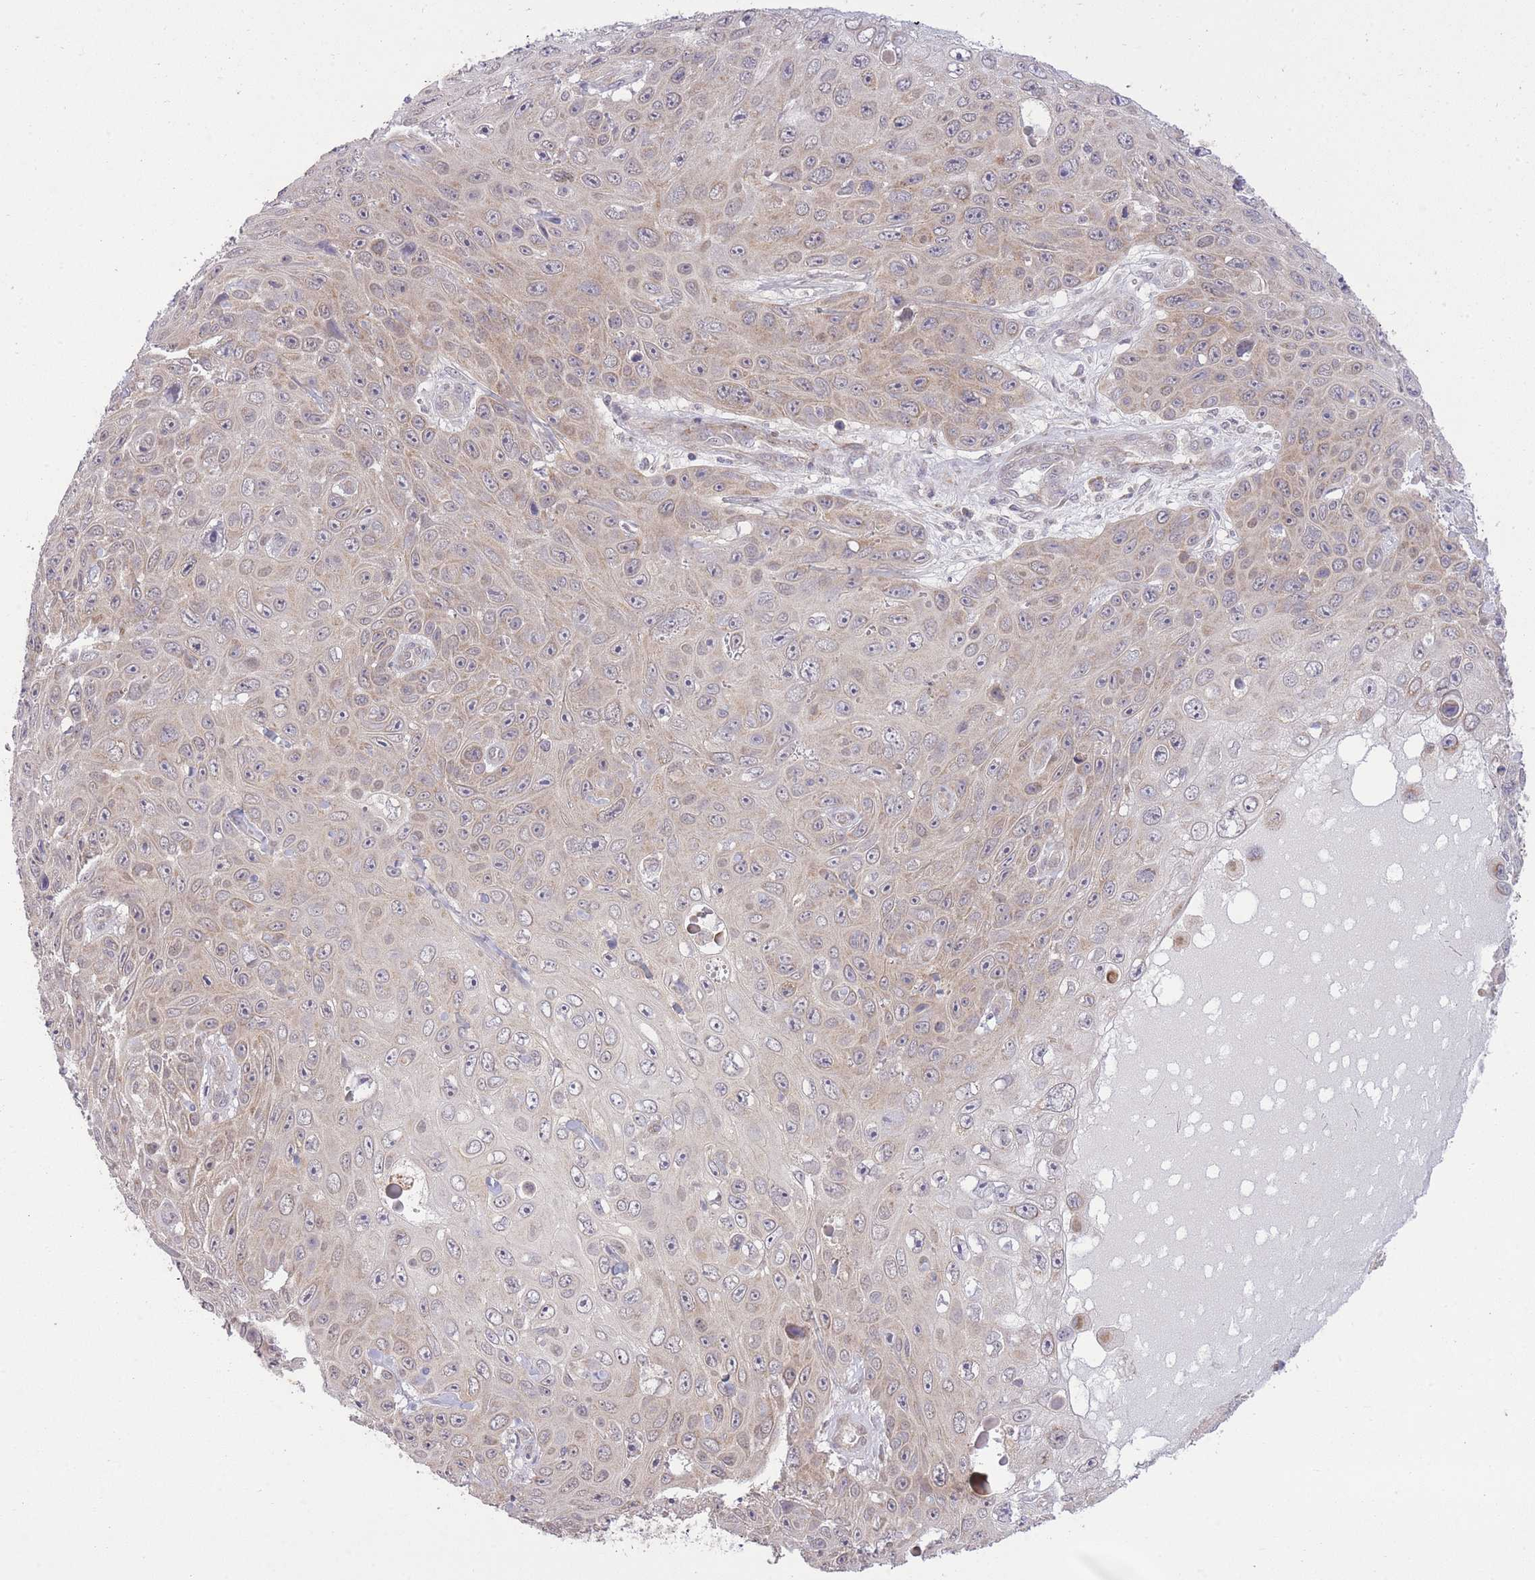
{"staining": {"intensity": "weak", "quantity": "<25%", "location": "cytoplasmic/membranous"}, "tissue": "skin cancer", "cell_type": "Tumor cells", "image_type": "cancer", "snomed": [{"axis": "morphology", "description": "Squamous cell carcinoma, NOS"}, {"axis": "topography", "description": "Skin"}], "caption": "Tumor cells show no significant protein staining in skin cancer (squamous cell carcinoma).", "gene": "ELOA2", "patient": {"sex": "male", "age": 82}}